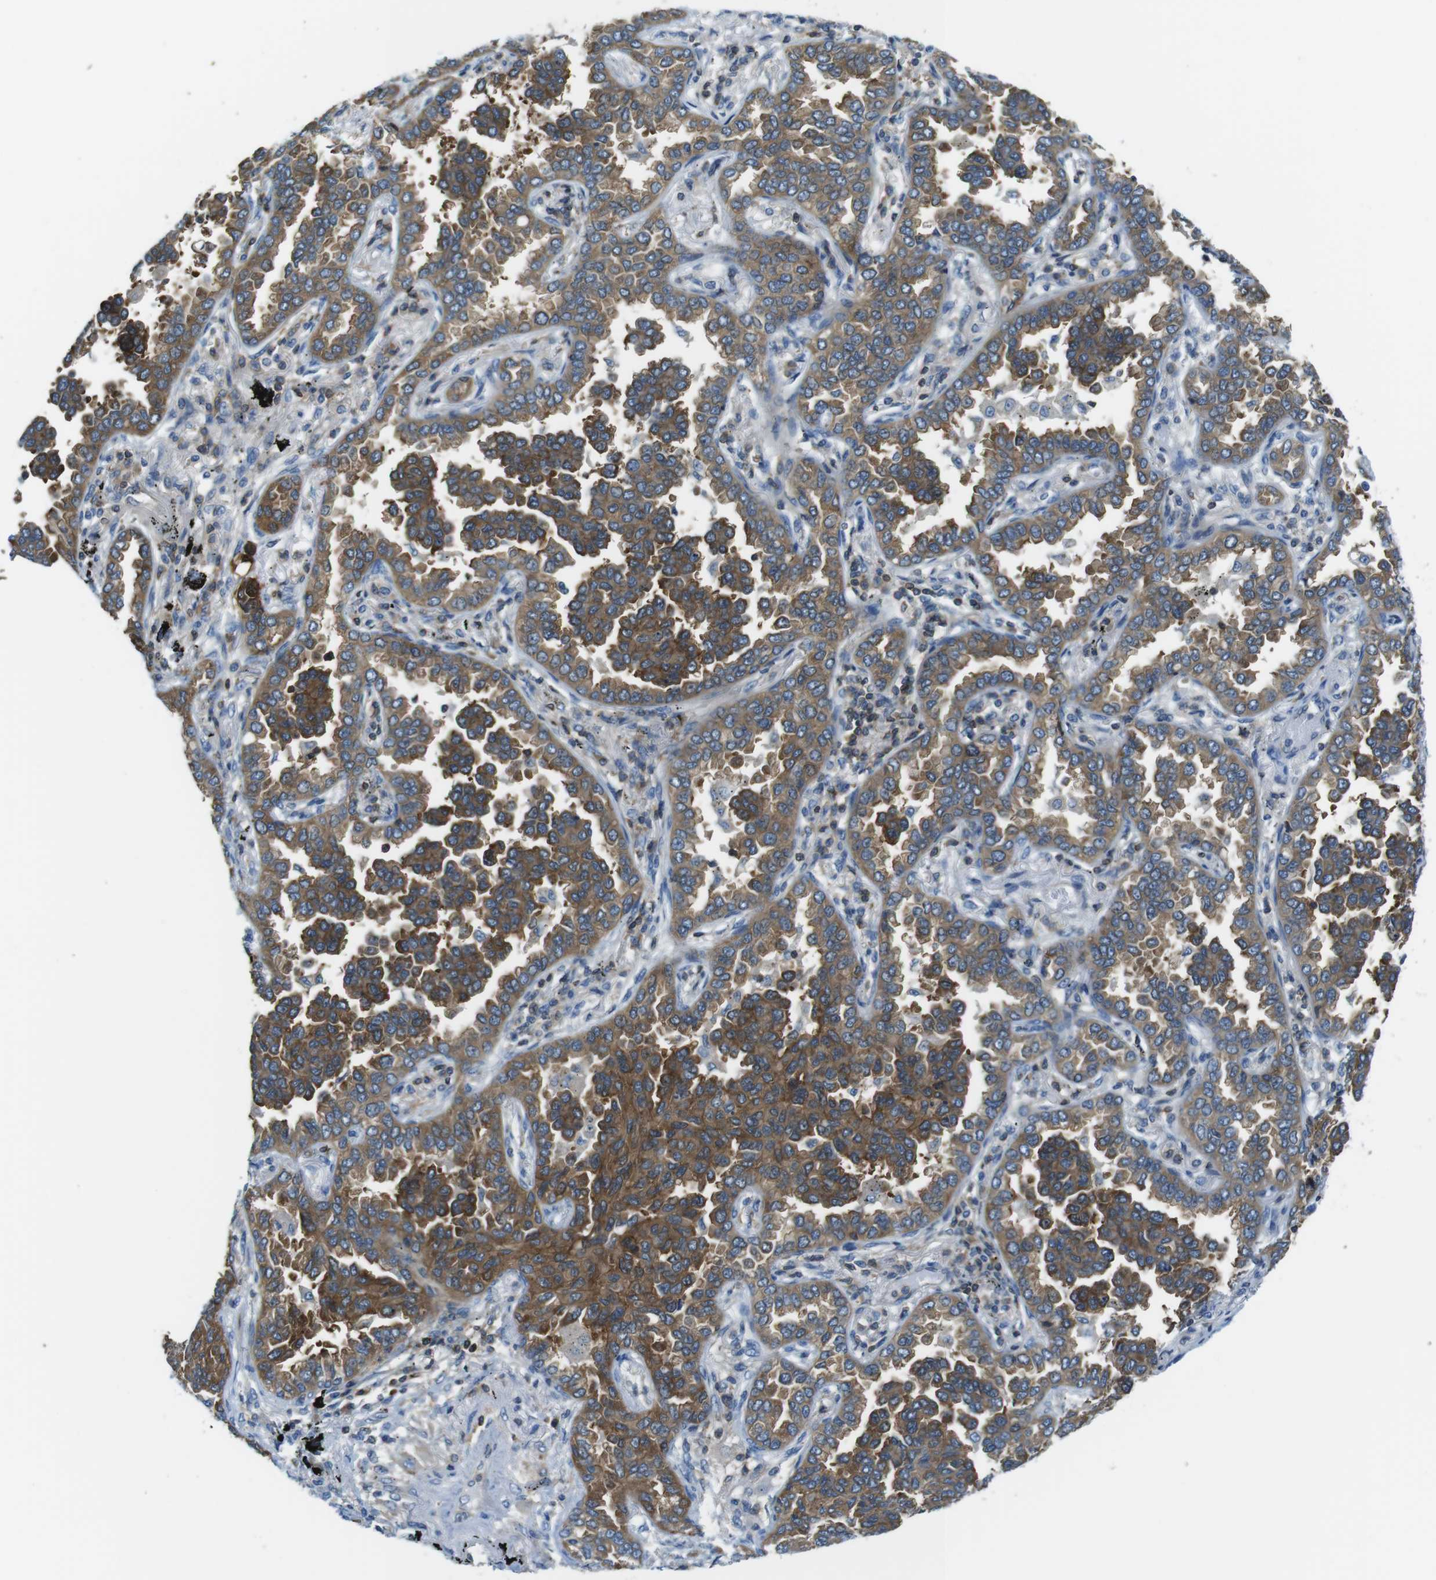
{"staining": {"intensity": "strong", "quantity": ">75%", "location": "cytoplasmic/membranous"}, "tissue": "lung cancer", "cell_type": "Tumor cells", "image_type": "cancer", "snomed": [{"axis": "morphology", "description": "Normal tissue, NOS"}, {"axis": "morphology", "description": "Adenocarcinoma, NOS"}, {"axis": "topography", "description": "Lung"}], "caption": "Approximately >75% of tumor cells in human lung cancer display strong cytoplasmic/membranous protein expression as visualized by brown immunohistochemical staining.", "gene": "TES", "patient": {"sex": "male", "age": 59}}